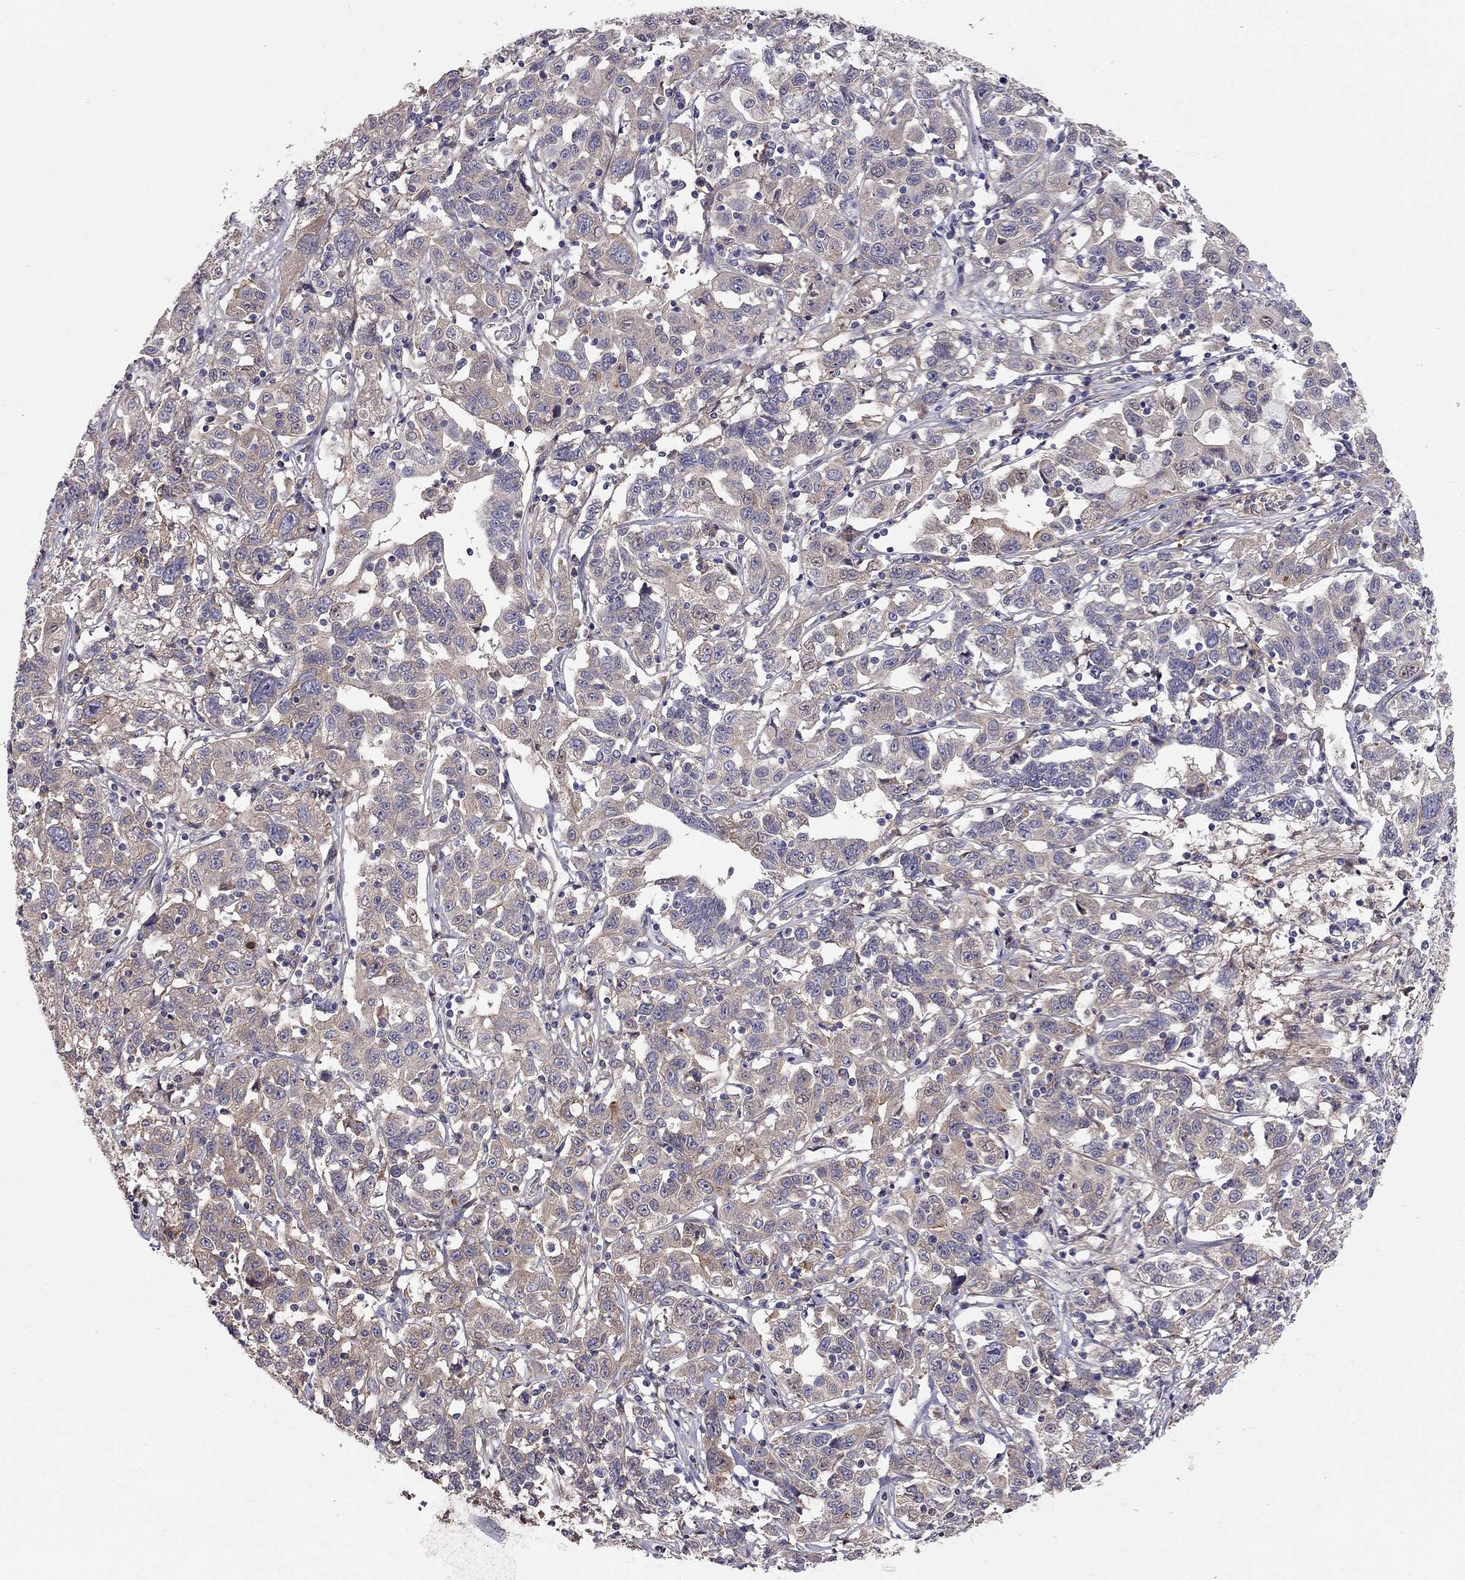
{"staining": {"intensity": "moderate", "quantity": "25%-75%", "location": "cytoplasmic/membranous"}, "tissue": "liver cancer", "cell_type": "Tumor cells", "image_type": "cancer", "snomed": [{"axis": "morphology", "description": "Adenocarcinoma, NOS"}, {"axis": "morphology", "description": "Cholangiocarcinoma"}, {"axis": "topography", "description": "Liver"}], "caption": "Immunohistochemical staining of human adenocarcinoma (liver) demonstrates medium levels of moderate cytoplasmic/membranous positivity in approximately 25%-75% of tumor cells.", "gene": "PIK3CG", "patient": {"sex": "male", "age": 64}}